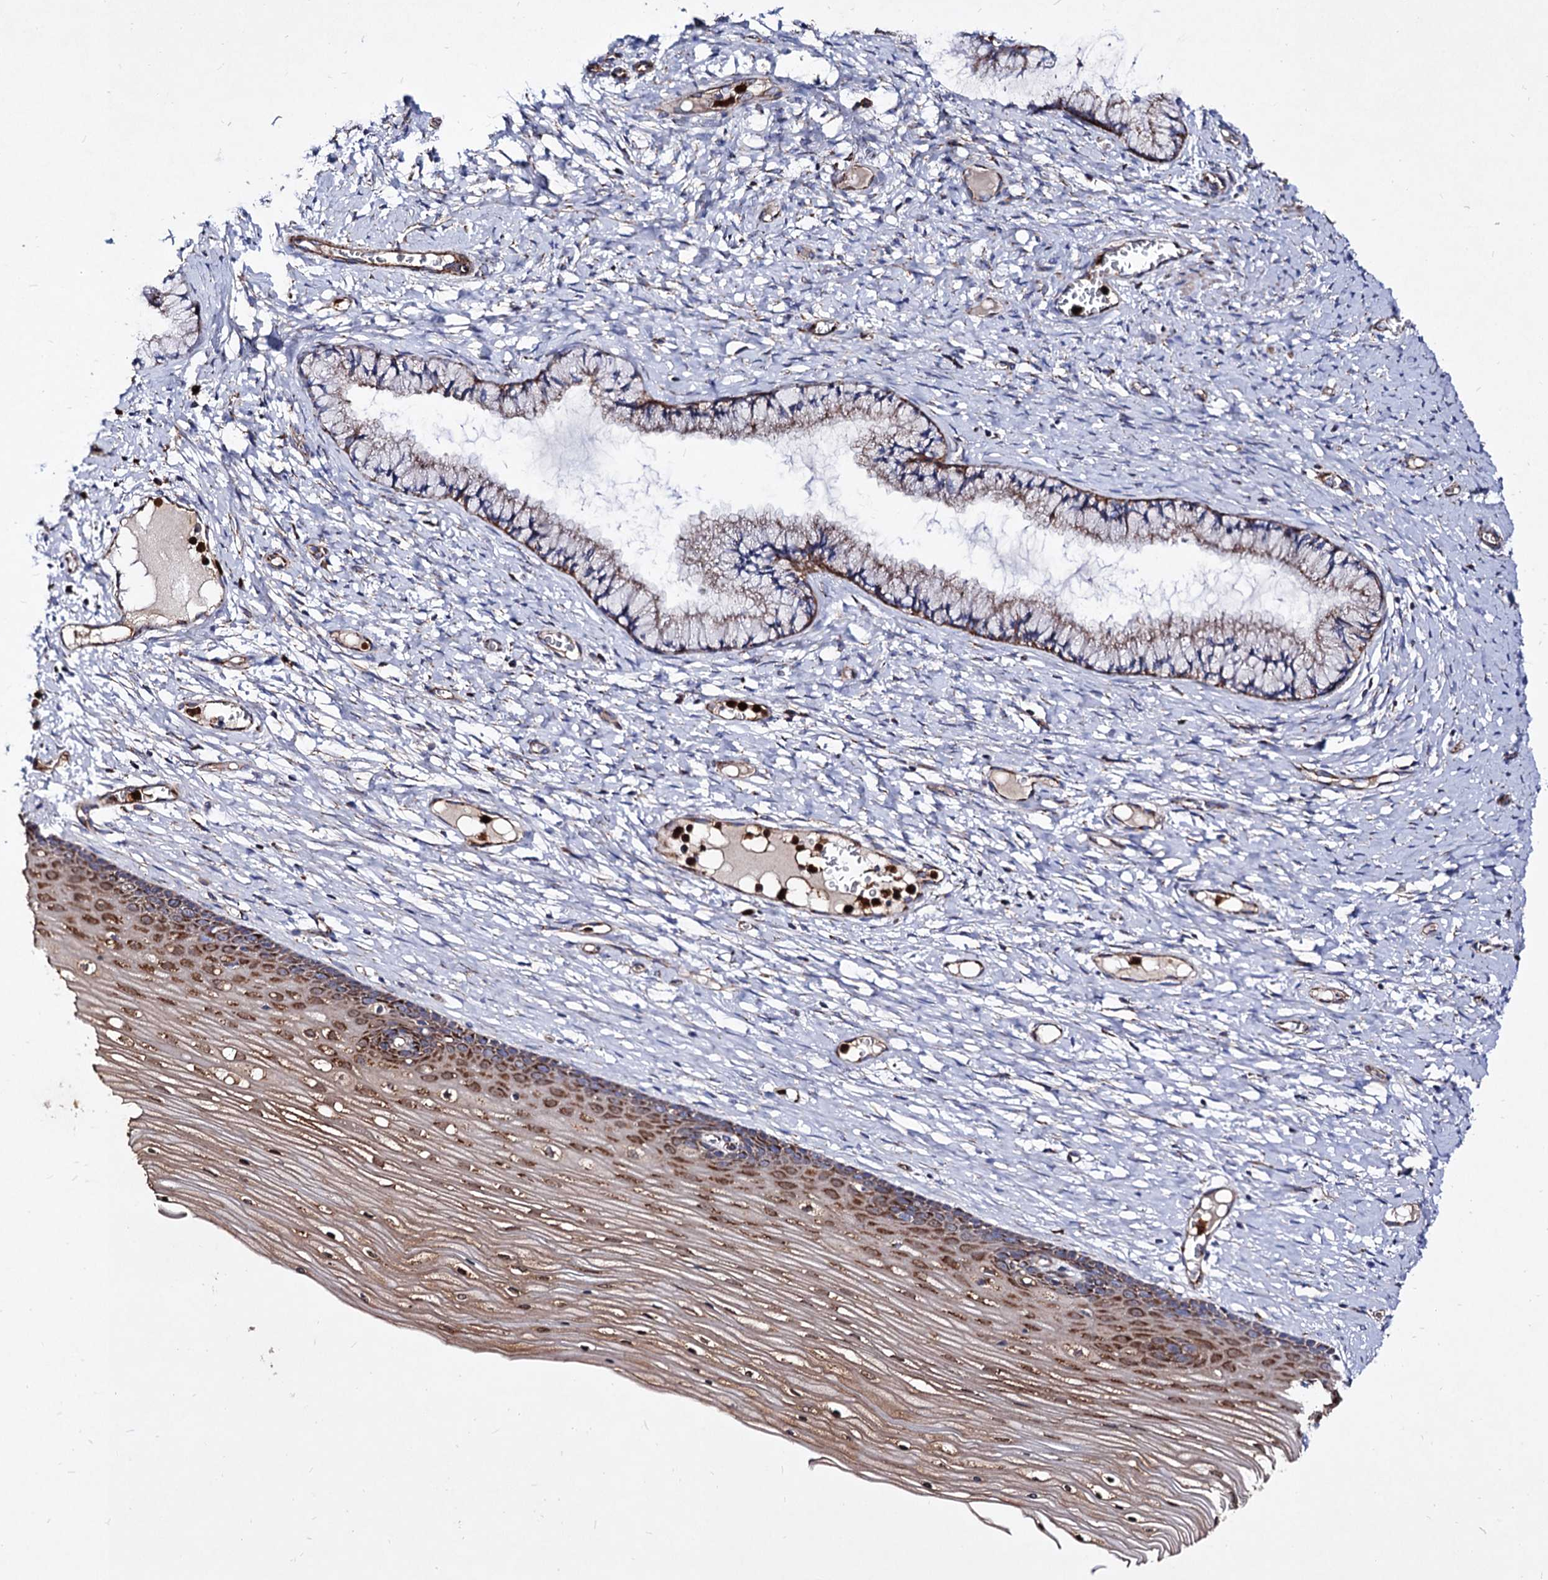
{"staining": {"intensity": "weak", "quantity": "<25%", "location": "cytoplasmic/membranous"}, "tissue": "cervix", "cell_type": "Glandular cells", "image_type": "normal", "snomed": [{"axis": "morphology", "description": "Normal tissue, NOS"}, {"axis": "topography", "description": "Cervix"}], "caption": "The micrograph demonstrates no significant staining in glandular cells of cervix.", "gene": "ACAD9", "patient": {"sex": "female", "age": 42}}